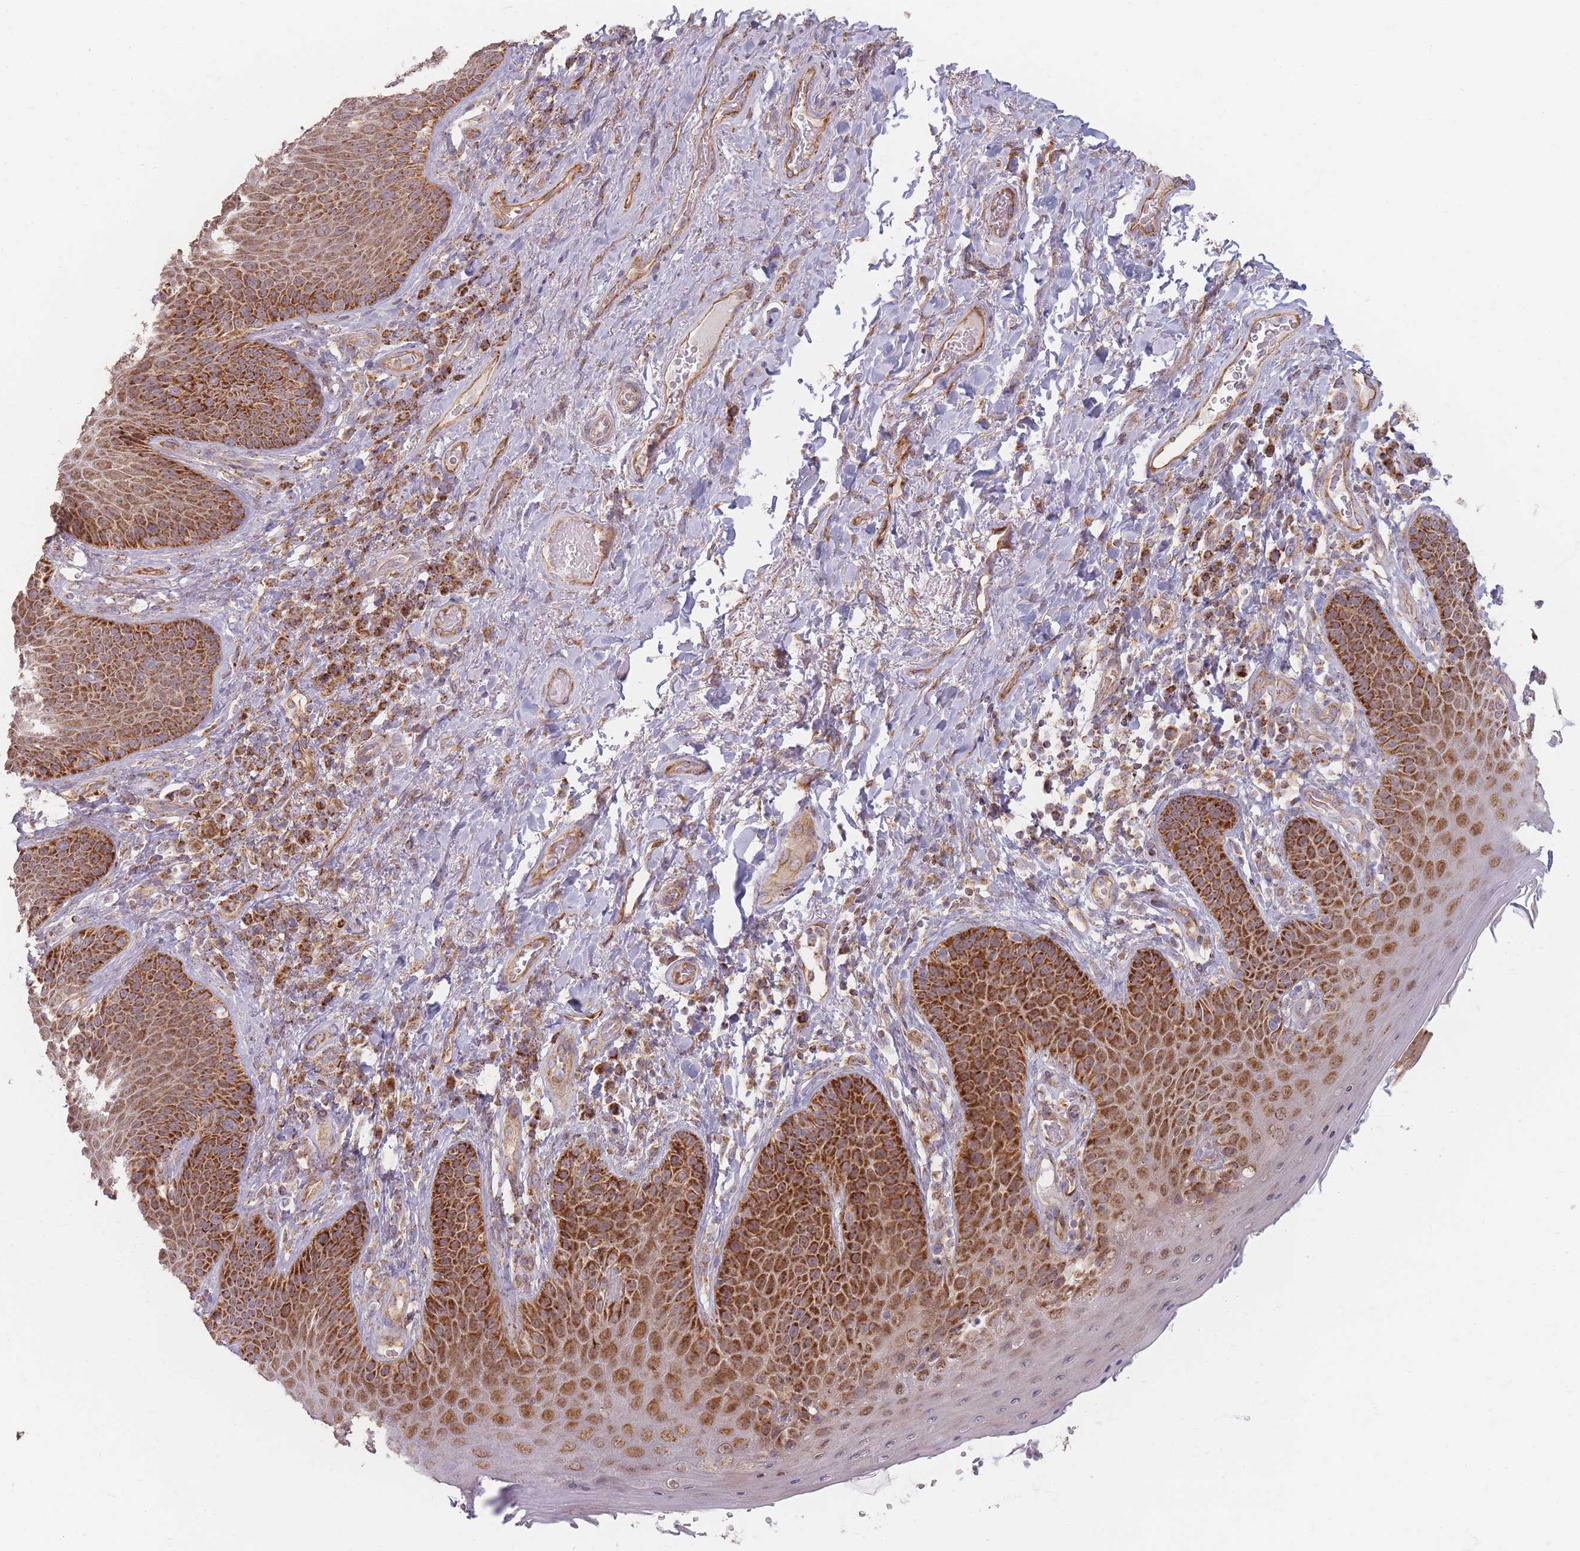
{"staining": {"intensity": "strong", "quantity": ">75%", "location": "cytoplasmic/membranous,nuclear"}, "tissue": "skin", "cell_type": "Epidermal cells", "image_type": "normal", "snomed": [{"axis": "morphology", "description": "Normal tissue, NOS"}, {"axis": "topography", "description": "Anal"}], "caption": "Skin stained with immunohistochemistry demonstrates strong cytoplasmic/membranous,nuclear expression in about >75% of epidermal cells.", "gene": "ESRP2", "patient": {"sex": "female", "age": 89}}